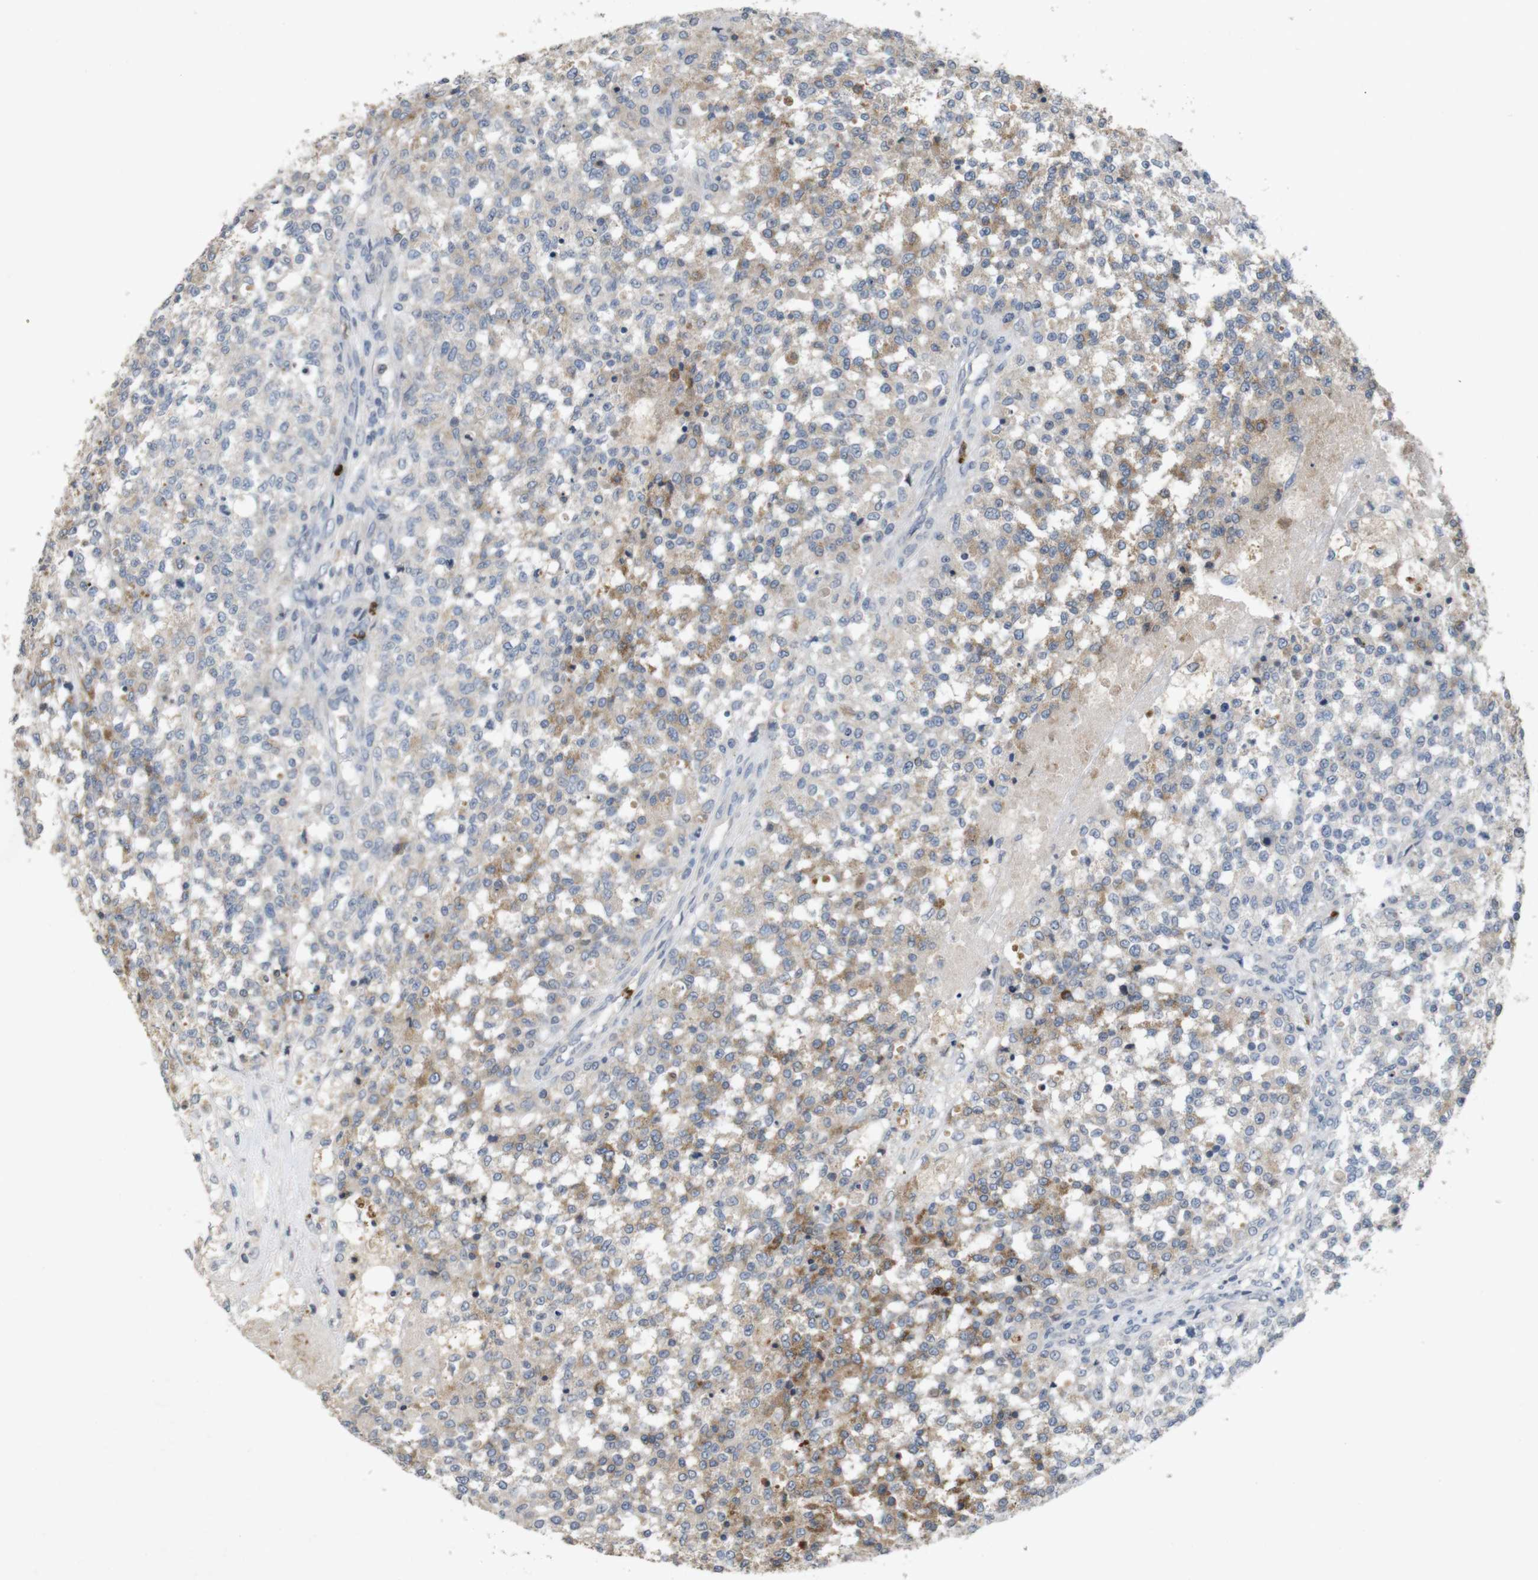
{"staining": {"intensity": "moderate", "quantity": "25%-75%", "location": "cytoplasmic/membranous"}, "tissue": "testis cancer", "cell_type": "Tumor cells", "image_type": "cancer", "snomed": [{"axis": "morphology", "description": "Seminoma, NOS"}, {"axis": "topography", "description": "Testis"}], "caption": "Brown immunohistochemical staining in human testis seminoma displays moderate cytoplasmic/membranous positivity in approximately 25%-75% of tumor cells. The protein is stained brown, and the nuclei are stained in blue (DAB (3,3'-diaminobenzidine) IHC with brightfield microscopy, high magnification).", "gene": "TSPAN14", "patient": {"sex": "male", "age": 59}}